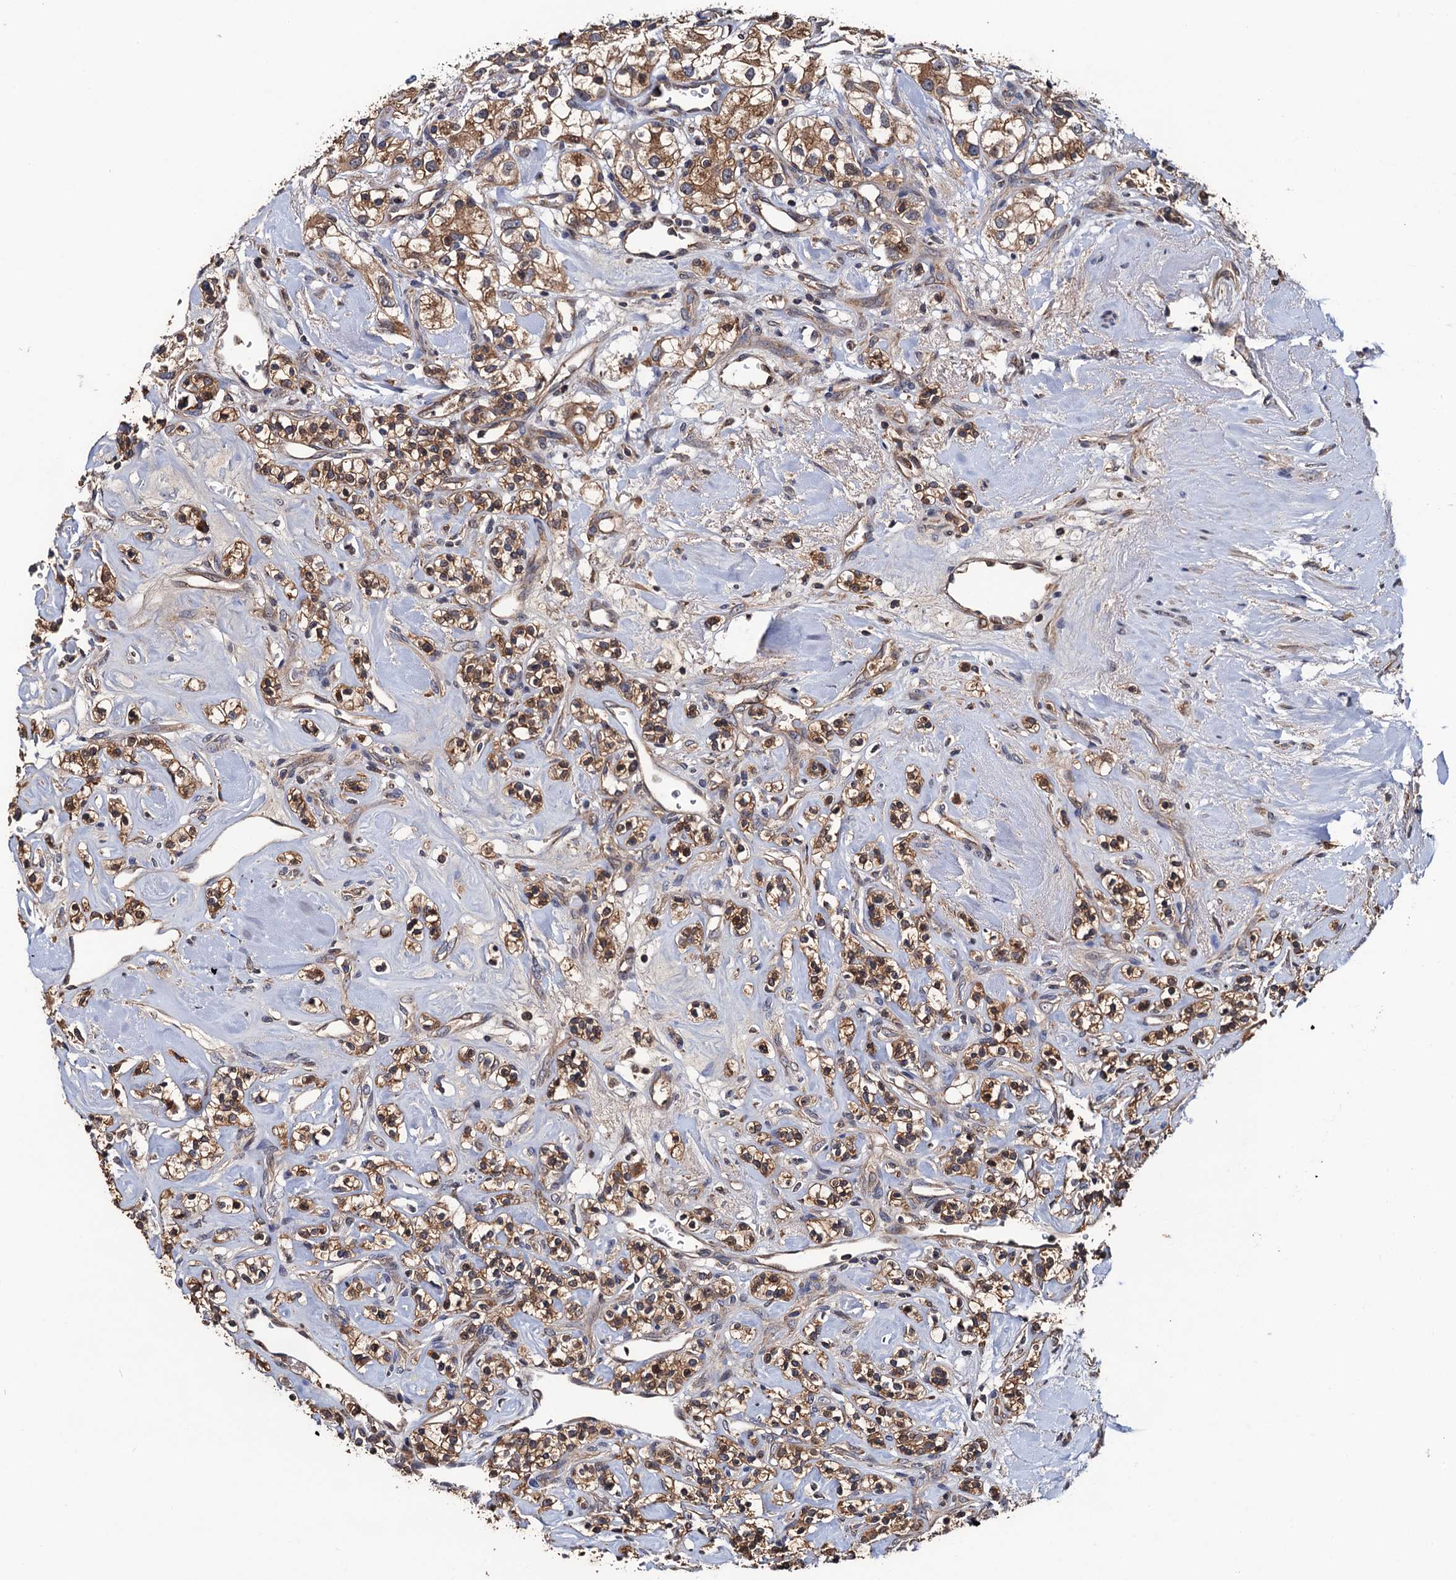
{"staining": {"intensity": "moderate", "quantity": ">75%", "location": "cytoplasmic/membranous"}, "tissue": "renal cancer", "cell_type": "Tumor cells", "image_type": "cancer", "snomed": [{"axis": "morphology", "description": "Adenocarcinoma, NOS"}, {"axis": "topography", "description": "Kidney"}], "caption": "Human adenocarcinoma (renal) stained for a protein (brown) shows moderate cytoplasmic/membranous positive staining in about >75% of tumor cells.", "gene": "RGS11", "patient": {"sex": "male", "age": 77}}